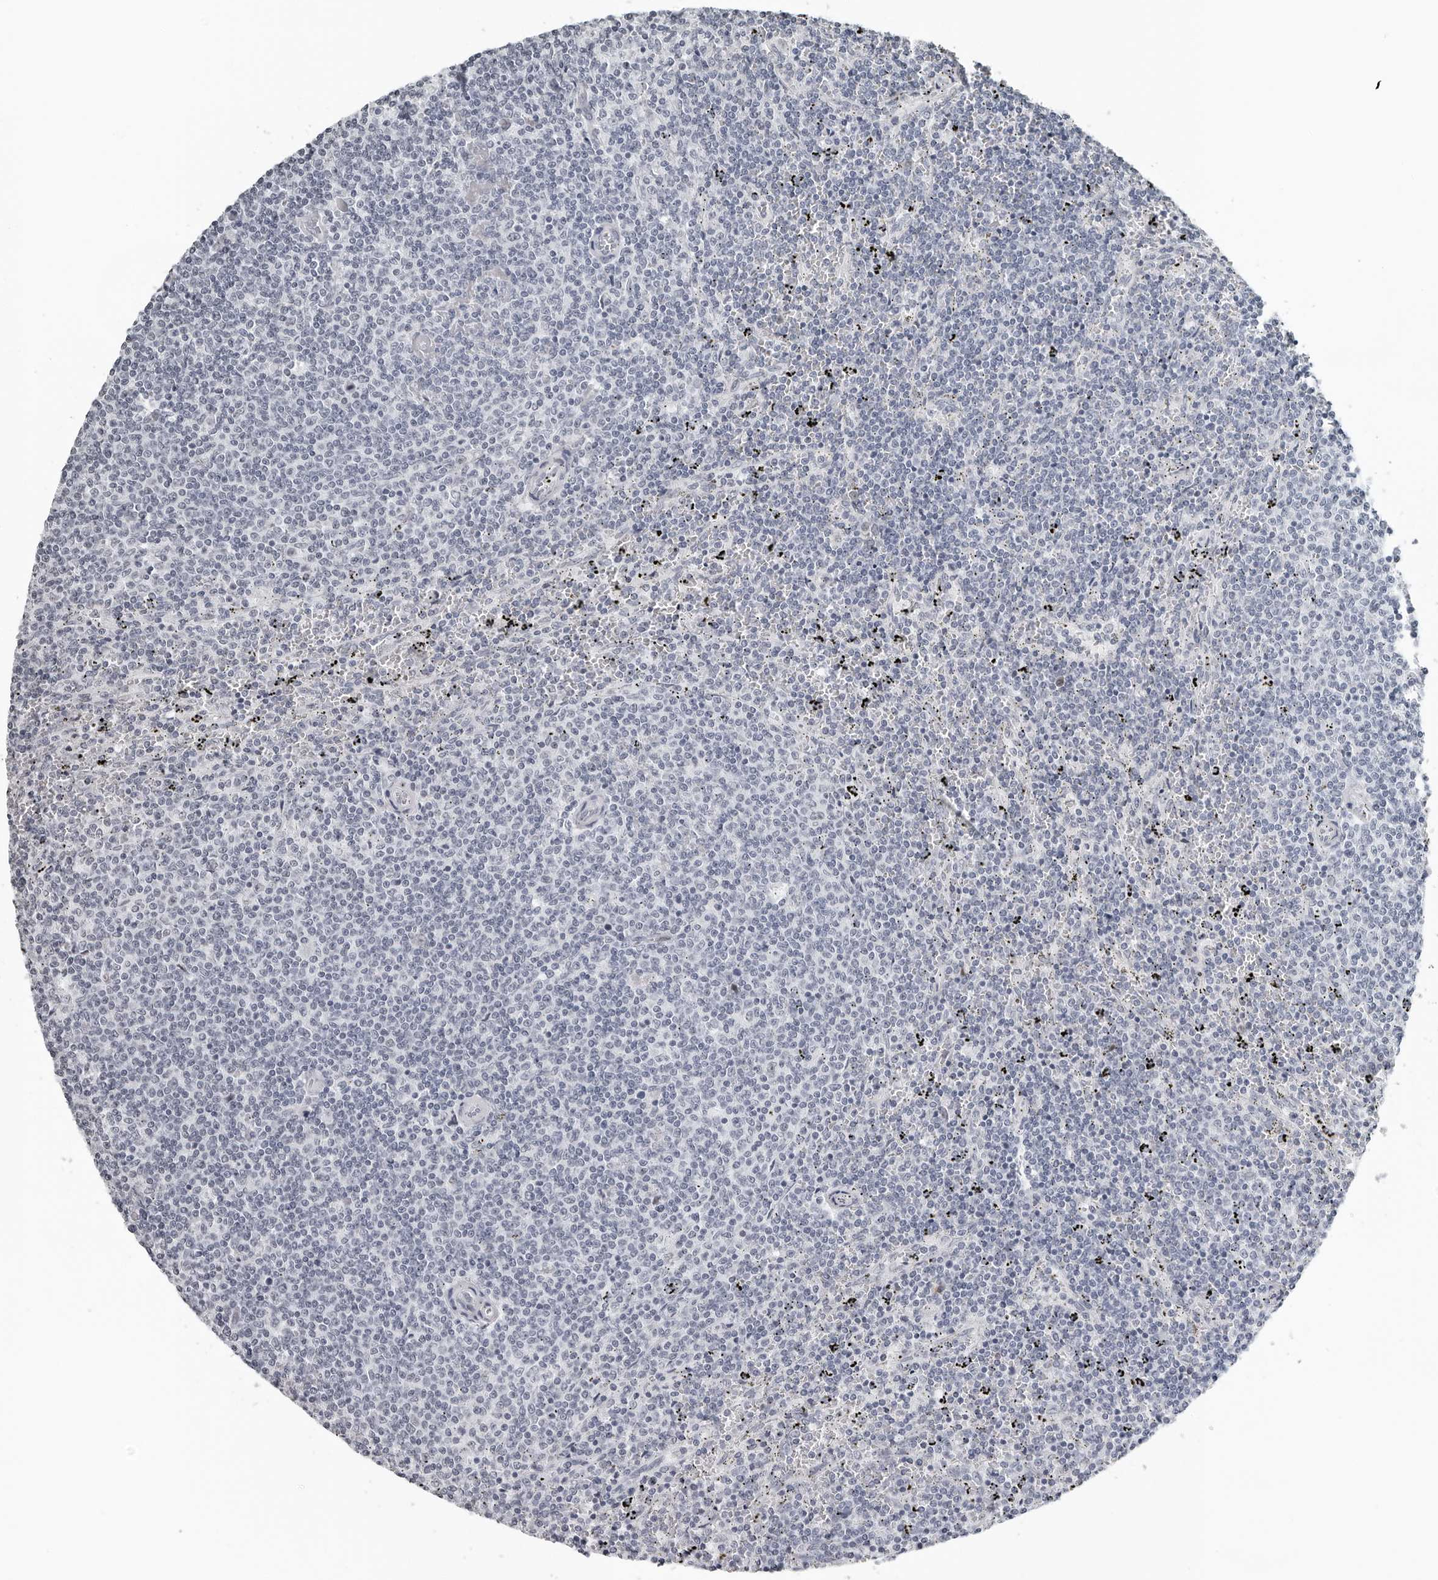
{"staining": {"intensity": "negative", "quantity": "none", "location": "none"}, "tissue": "lymphoma", "cell_type": "Tumor cells", "image_type": "cancer", "snomed": [{"axis": "morphology", "description": "Malignant lymphoma, non-Hodgkin's type, Low grade"}, {"axis": "topography", "description": "Spleen"}], "caption": "IHC micrograph of human lymphoma stained for a protein (brown), which exhibits no positivity in tumor cells.", "gene": "PPP1R42", "patient": {"sex": "female", "age": 50}}